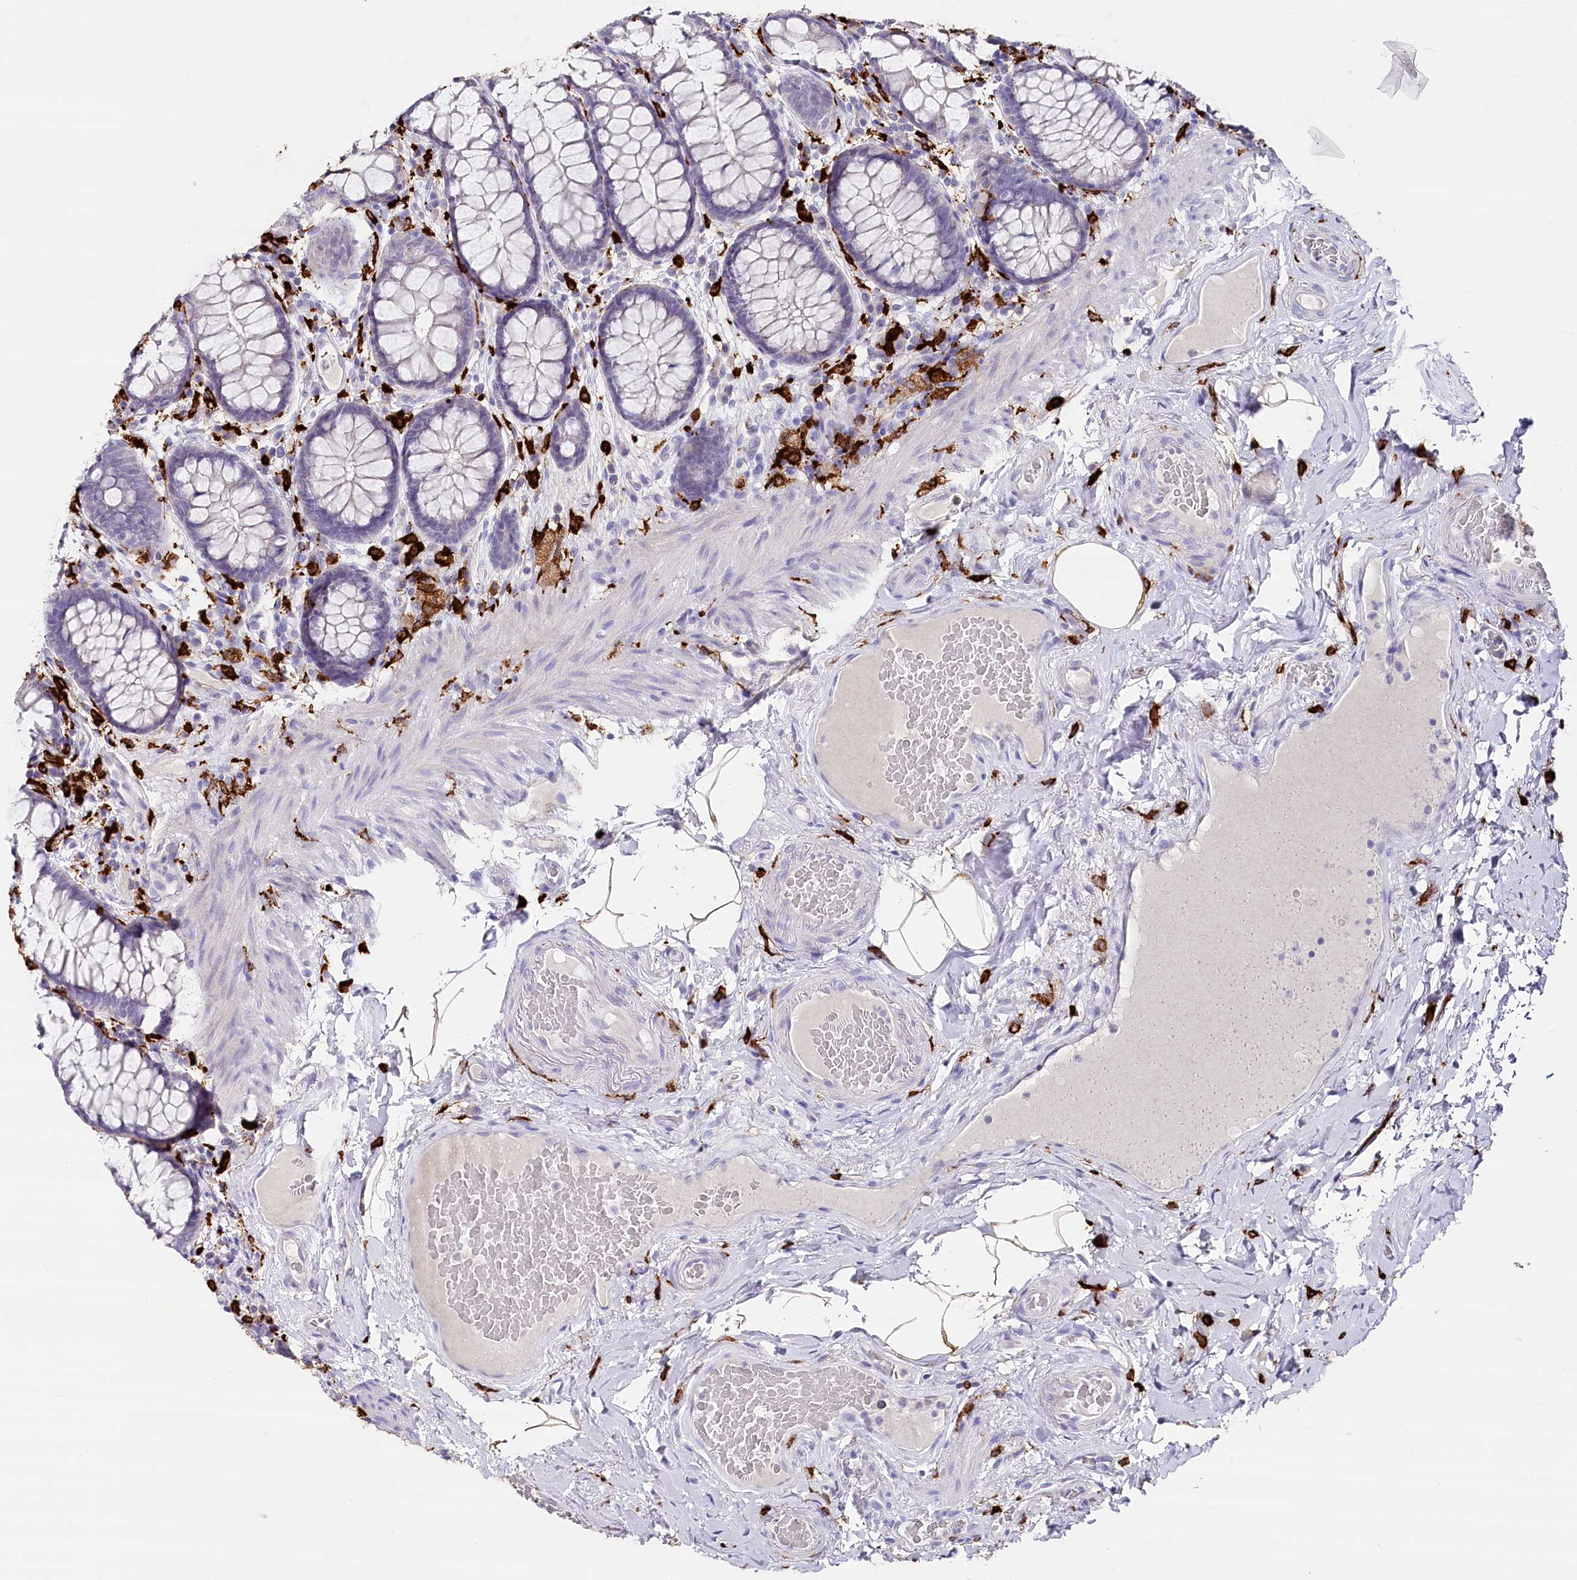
{"staining": {"intensity": "negative", "quantity": "none", "location": "none"}, "tissue": "rectum", "cell_type": "Glandular cells", "image_type": "normal", "snomed": [{"axis": "morphology", "description": "Normal tissue, NOS"}, {"axis": "topography", "description": "Rectum"}], "caption": "Immunohistochemistry image of unremarkable rectum stained for a protein (brown), which displays no staining in glandular cells.", "gene": "CLEC4M", "patient": {"sex": "male", "age": 83}}